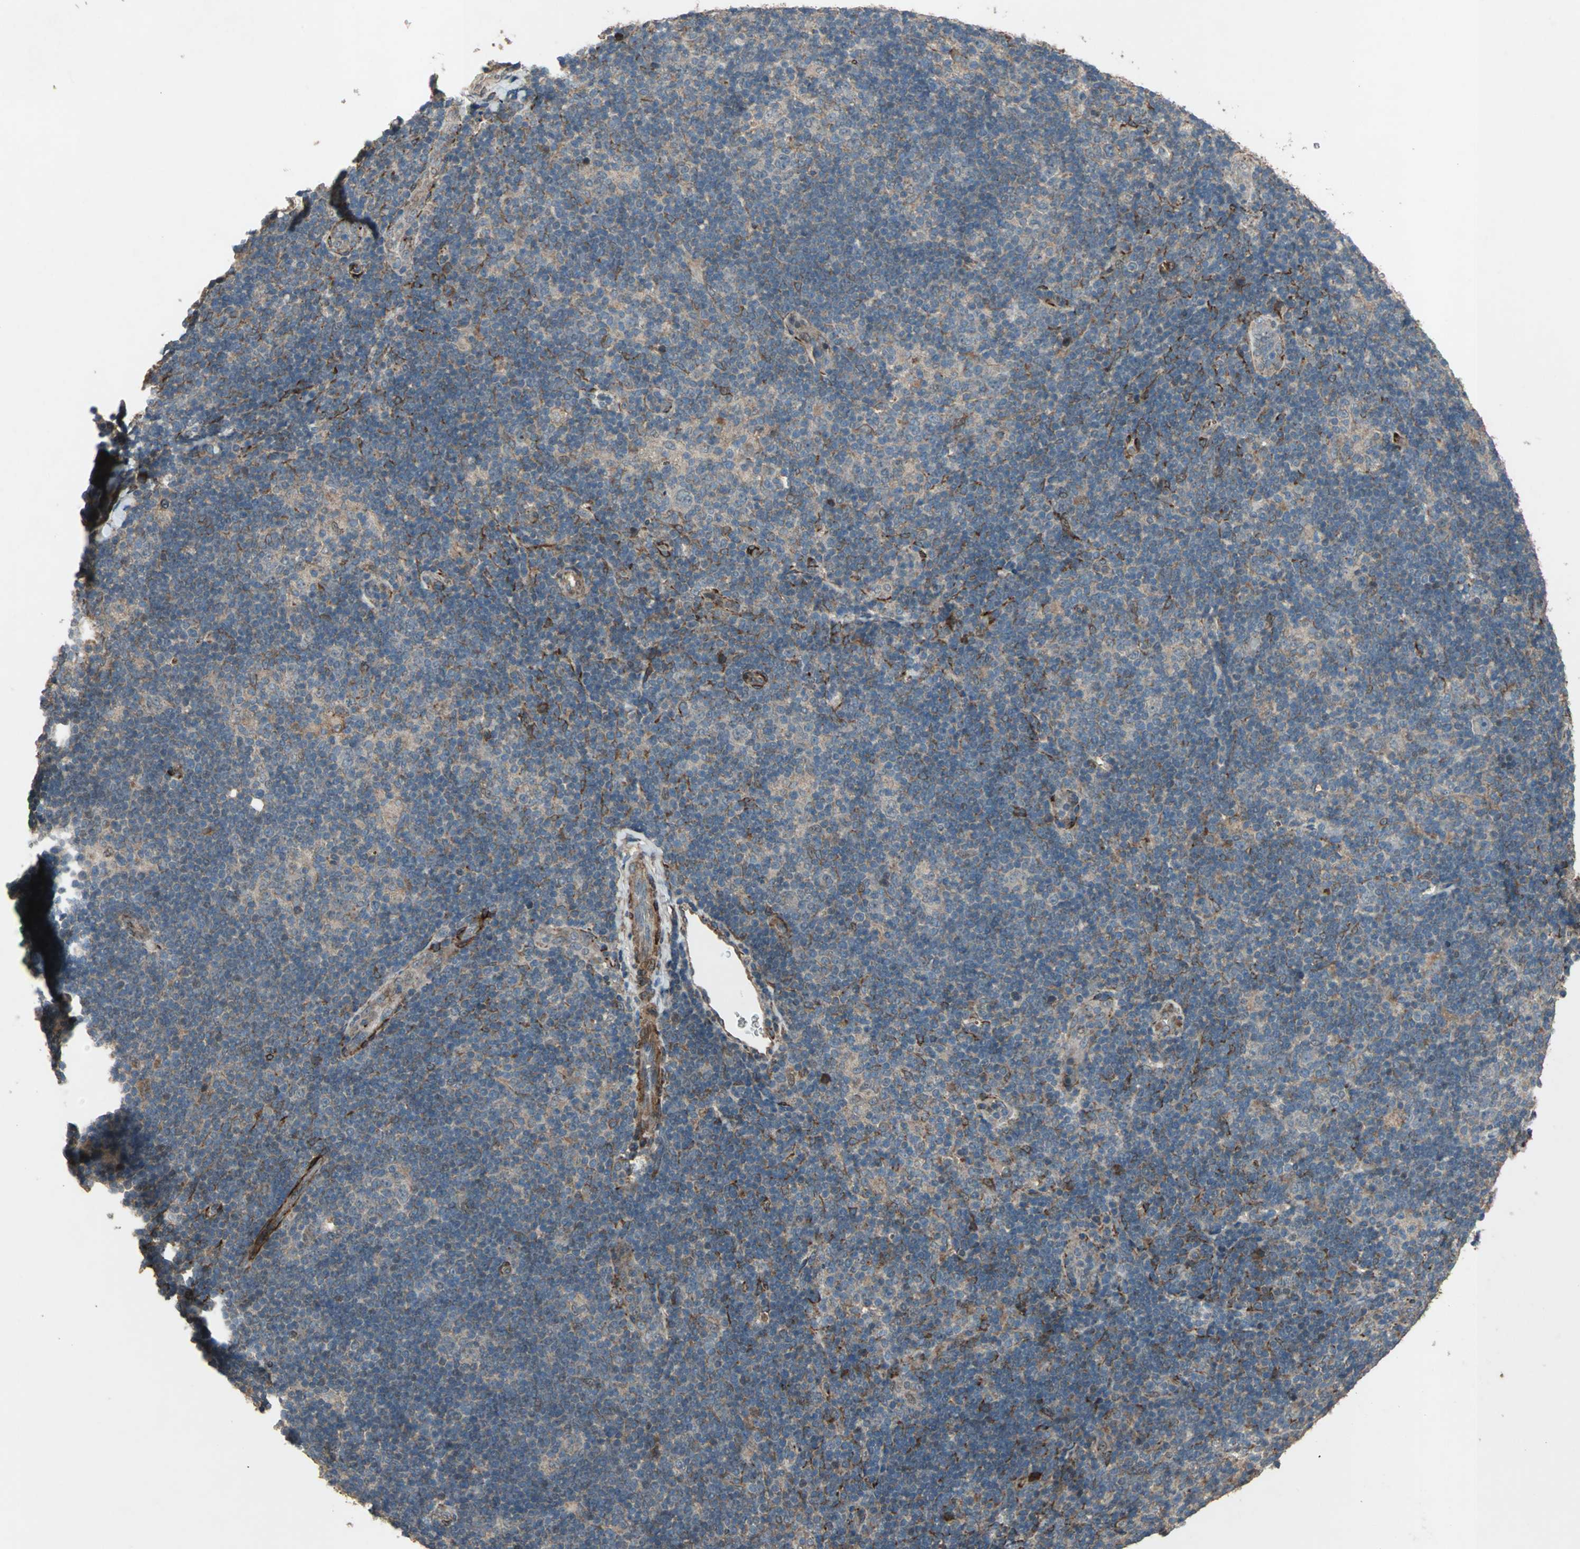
{"staining": {"intensity": "moderate", "quantity": "25%-75%", "location": "cytoplasmic/membranous"}, "tissue": "lymphoma", "cell_type": "Tumor cells", "image_type": "cancer", "snomed": [{"axis": "morphology", "description": "Hodgkin's disease, NOS"}, {"axis": "topography", "description": "Lymph node"}], "caption": "Immunohistochemical staining of human Hodgkin's disease exhibits medium levels of moderate cytoplasmic/membranous staining in approximately 25%-75% of tumor cells. The staining was performed using DAB (3,3'-diaminobenzidine), with brown indicating positive protein expression. Nuclei are stained blue with hematoxylin.", "gene": "SEPTIN4", "patient": {"sex": "female", "age": 57}}